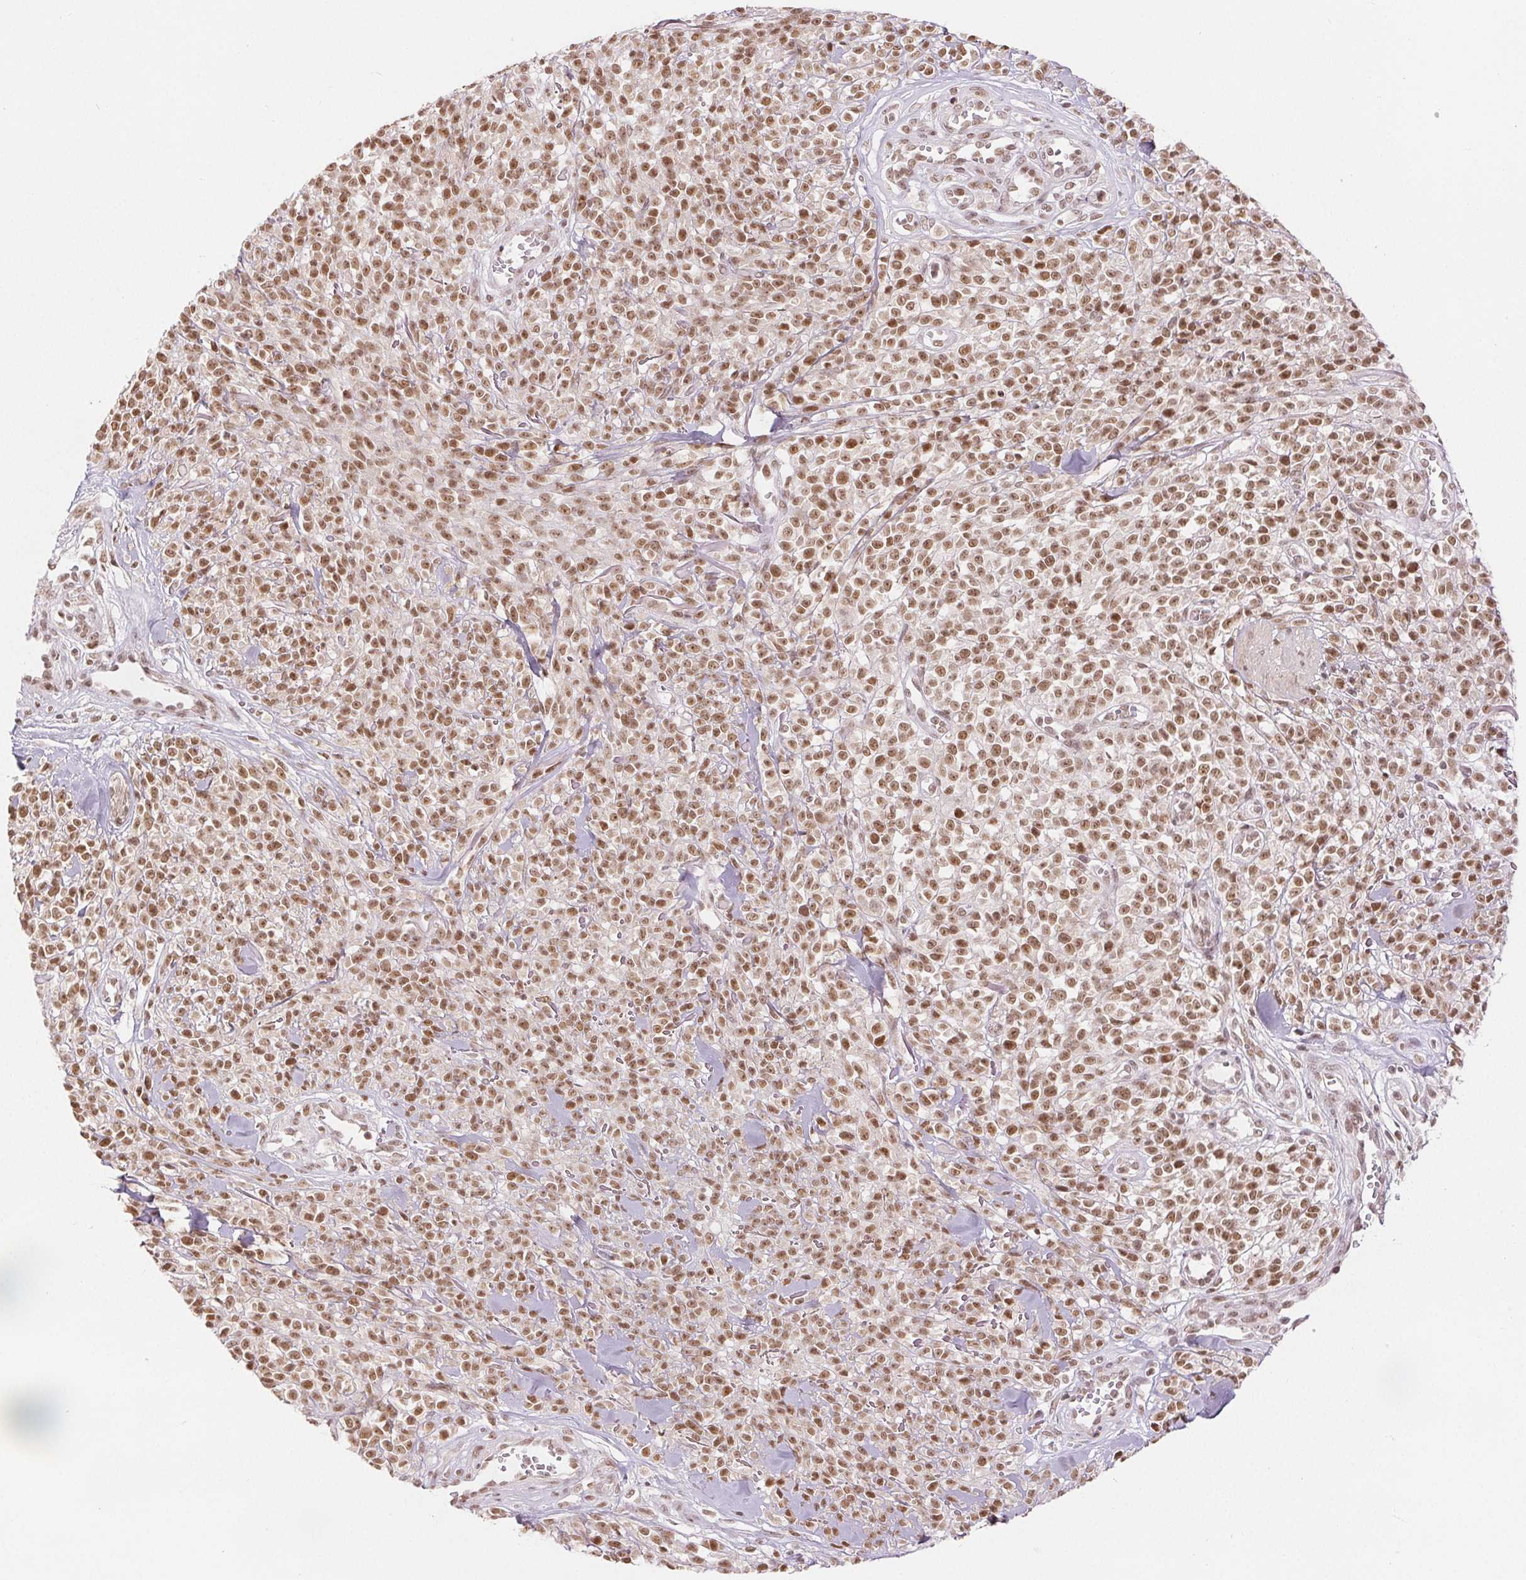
{"staining": {"intensity": "moderate", "quantity": ">75%", "location": "nuclear"}, "tissue": "melanoma", "cell_type": "Tumor cells", "image_type": "cancer", "snomed": [{"axis": "morphology", "description": "Malignant melanoma, NOS"}, {"axis": "topography", "description": "Skin"}, {"axis": "topography", "description": "Skin of trunk"}], "caption": "This histopathology image demonstrates malignant melanoma stained with IHC to label a protein in brown. The nuclear of tumor cells show moderate positivity for the protein. Nuclei are counter-stained blue.", "gene": "DEK", "patient": {"sex": "male", "age": 74}}